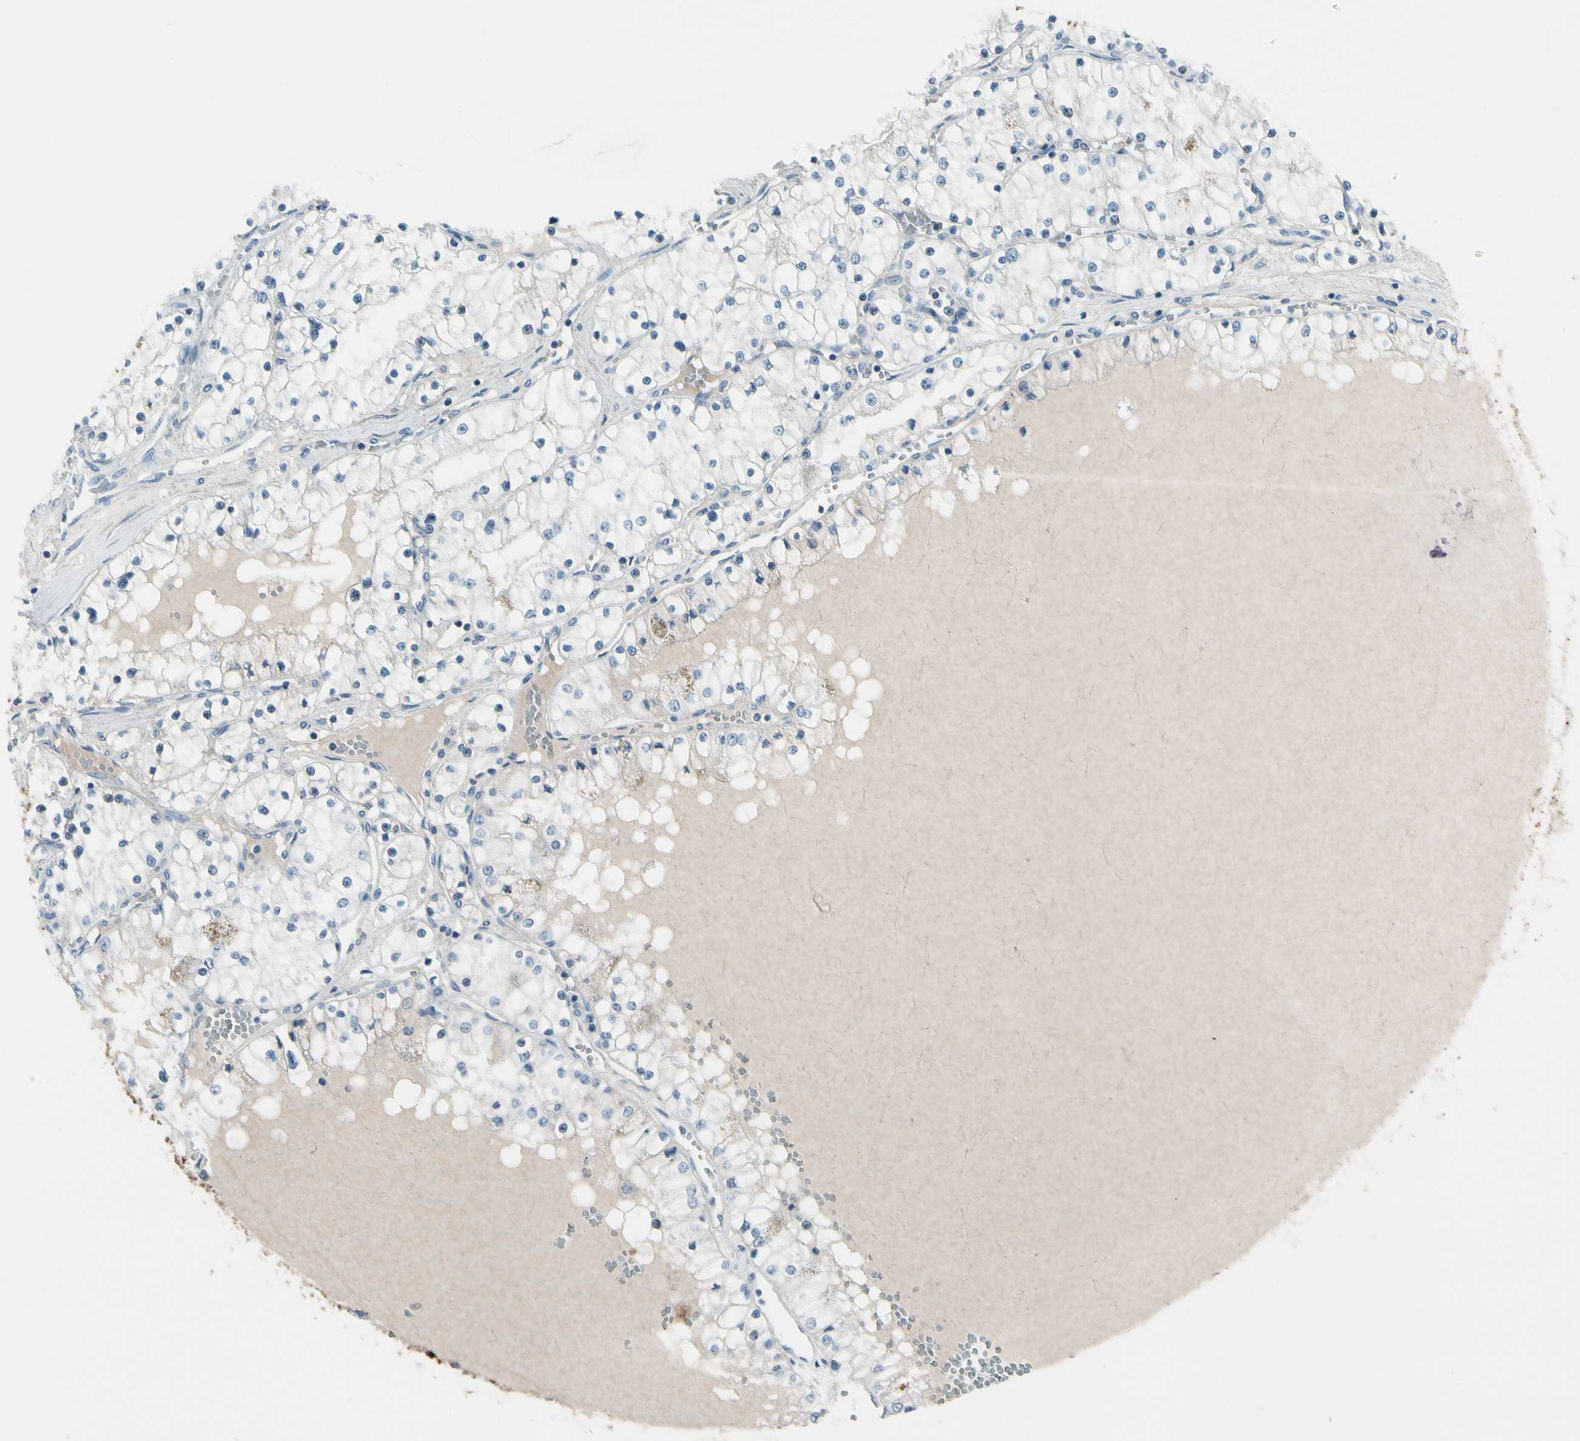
{"staining": {"intensity": "negative", "quantity": "none", "location": "none"}, "tissue": "renal cancer", "cell_type": "Tumor cells", "image_type": "cancer", "snomed": [{"axis": "morphology", "description": "Adenocarcinoma, NOS"}, {"axis": "topography", "description": "Kidney"}], "caption": "An immunohistochemistry (IHC) micrograph of adenocarcinoma (renal) is shown. There is no staining in tumor cells of adenocarcinoma (renal).", "gene": "PIGR", "patient": {"sex": "male", "age": 68}}